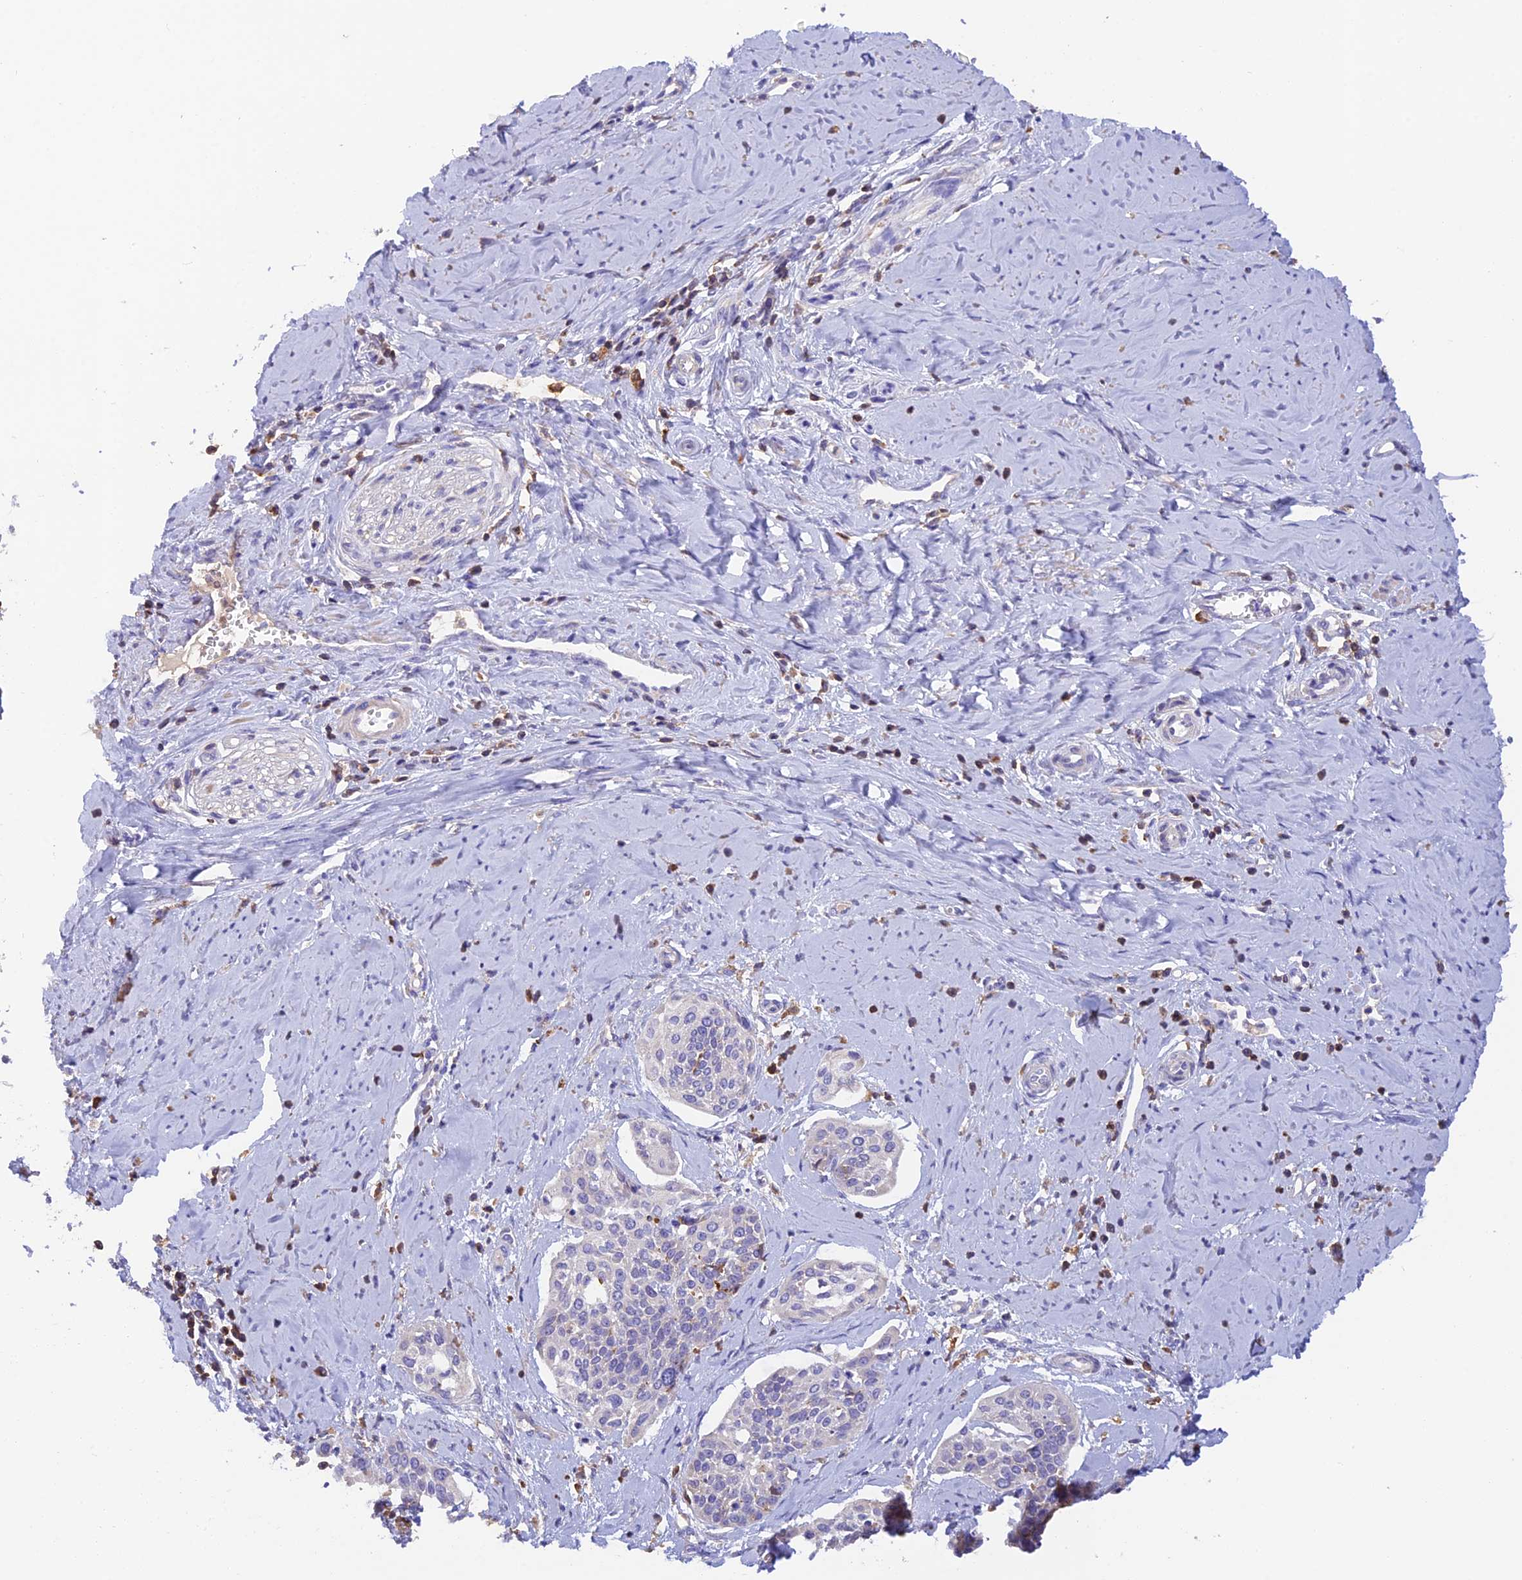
{"staining": {"intensity": "negative", "quantity": "none", "location": "none"}, "tissue": "cervical cancer", "cell_type": "Tumor cells", "image_type": "cancer", "snomed": [{"axis": "morphology", "description": "Squamous cell carcinoma, NOS"}, {"axis": "topography", "description": "Cervix"}], "caption": "High magnification brightfield microscopy of cervical squamous cell carcinoma stained with DAB (brown) and counterstained with hematoxylin (blue): tumor cells show no significant staining. (DAB (3,3'-diaminobenzidine) IHC with hematoxylin counter stain).", "gene": "LPXN", "patient": {"sex": "female", "age": 44}}